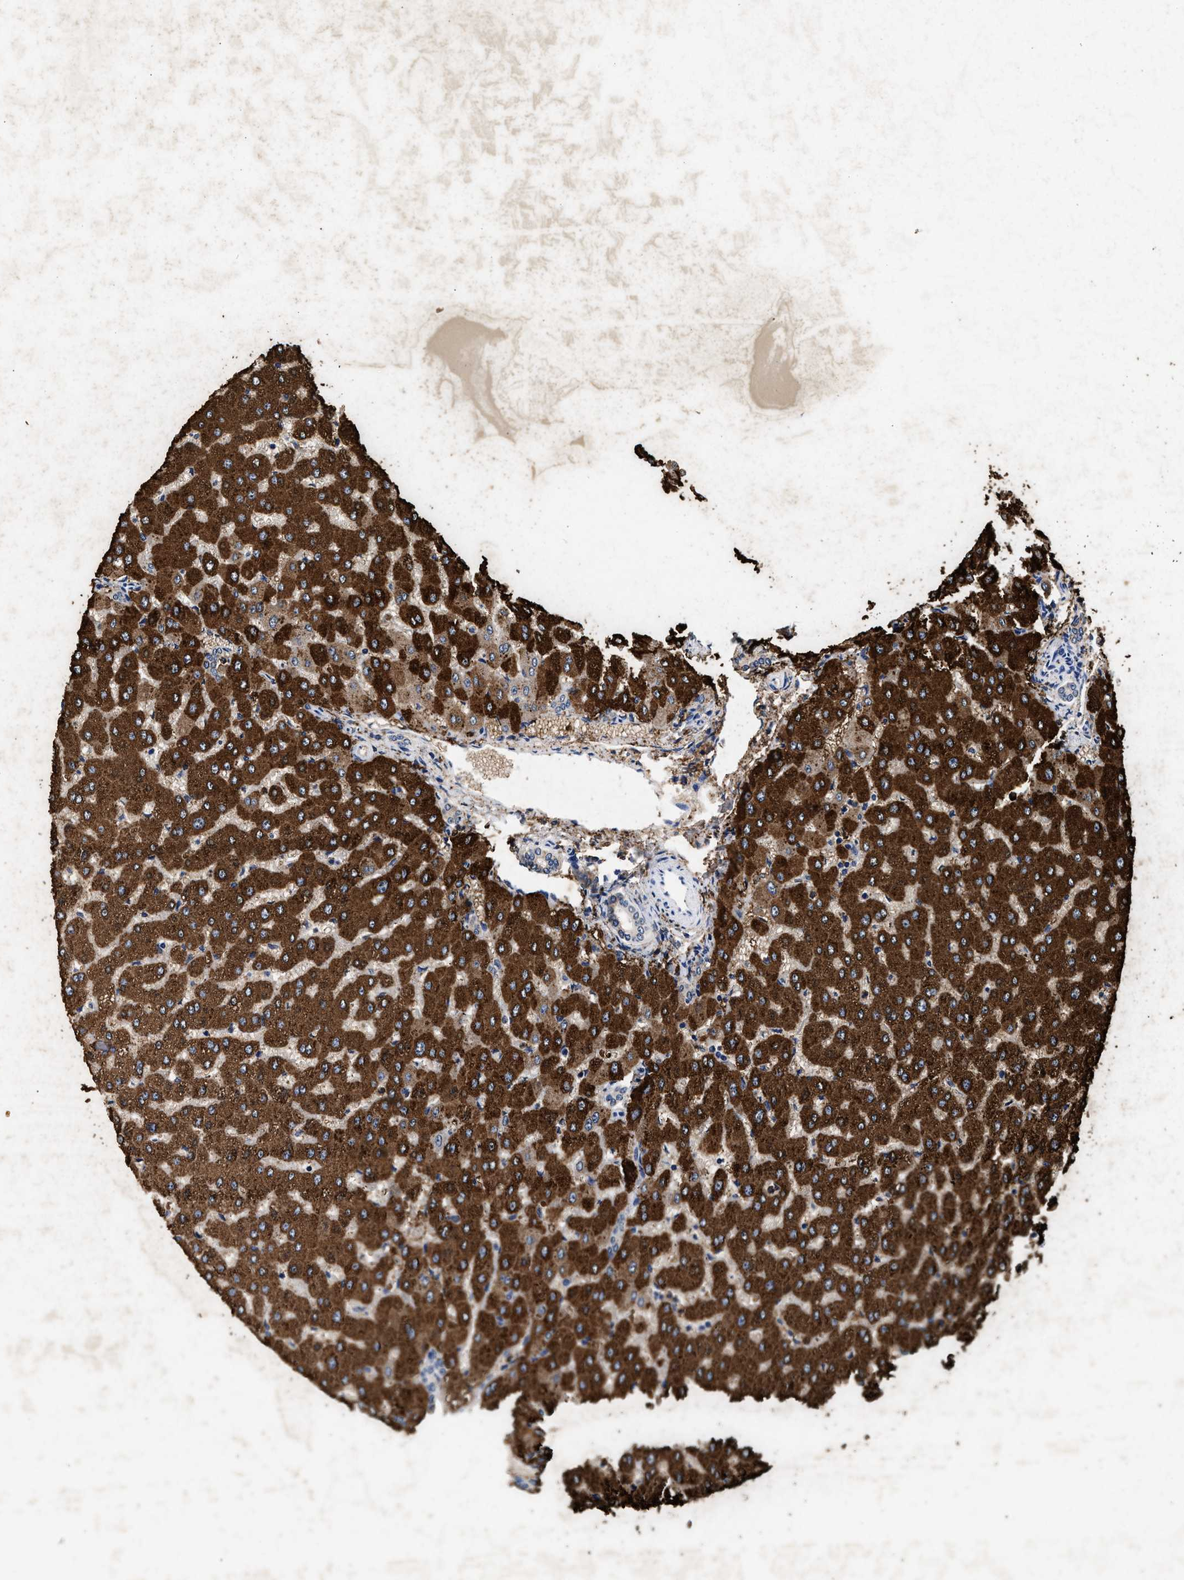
{"staining": {"intensity": "negative", "quantity": "none", "location": "none"}, "tissue": "liver", "cell_type": "Cholangiocytes", "image_type": "normal", "snomed": [{"axis": "morphology", "description": "Normal tissue, NOS"}, {"axis": "morphology", "description": "Fibrosis, NOS"}, {"axis": "topography", "description": "Liver"}], "caption": "DAB immunohistochemical staining of unremarkable liver displays no significant staining in cholangiocytes.", "gene": "LTB4R2", "patient": {"sex": "female", "age": 29}}